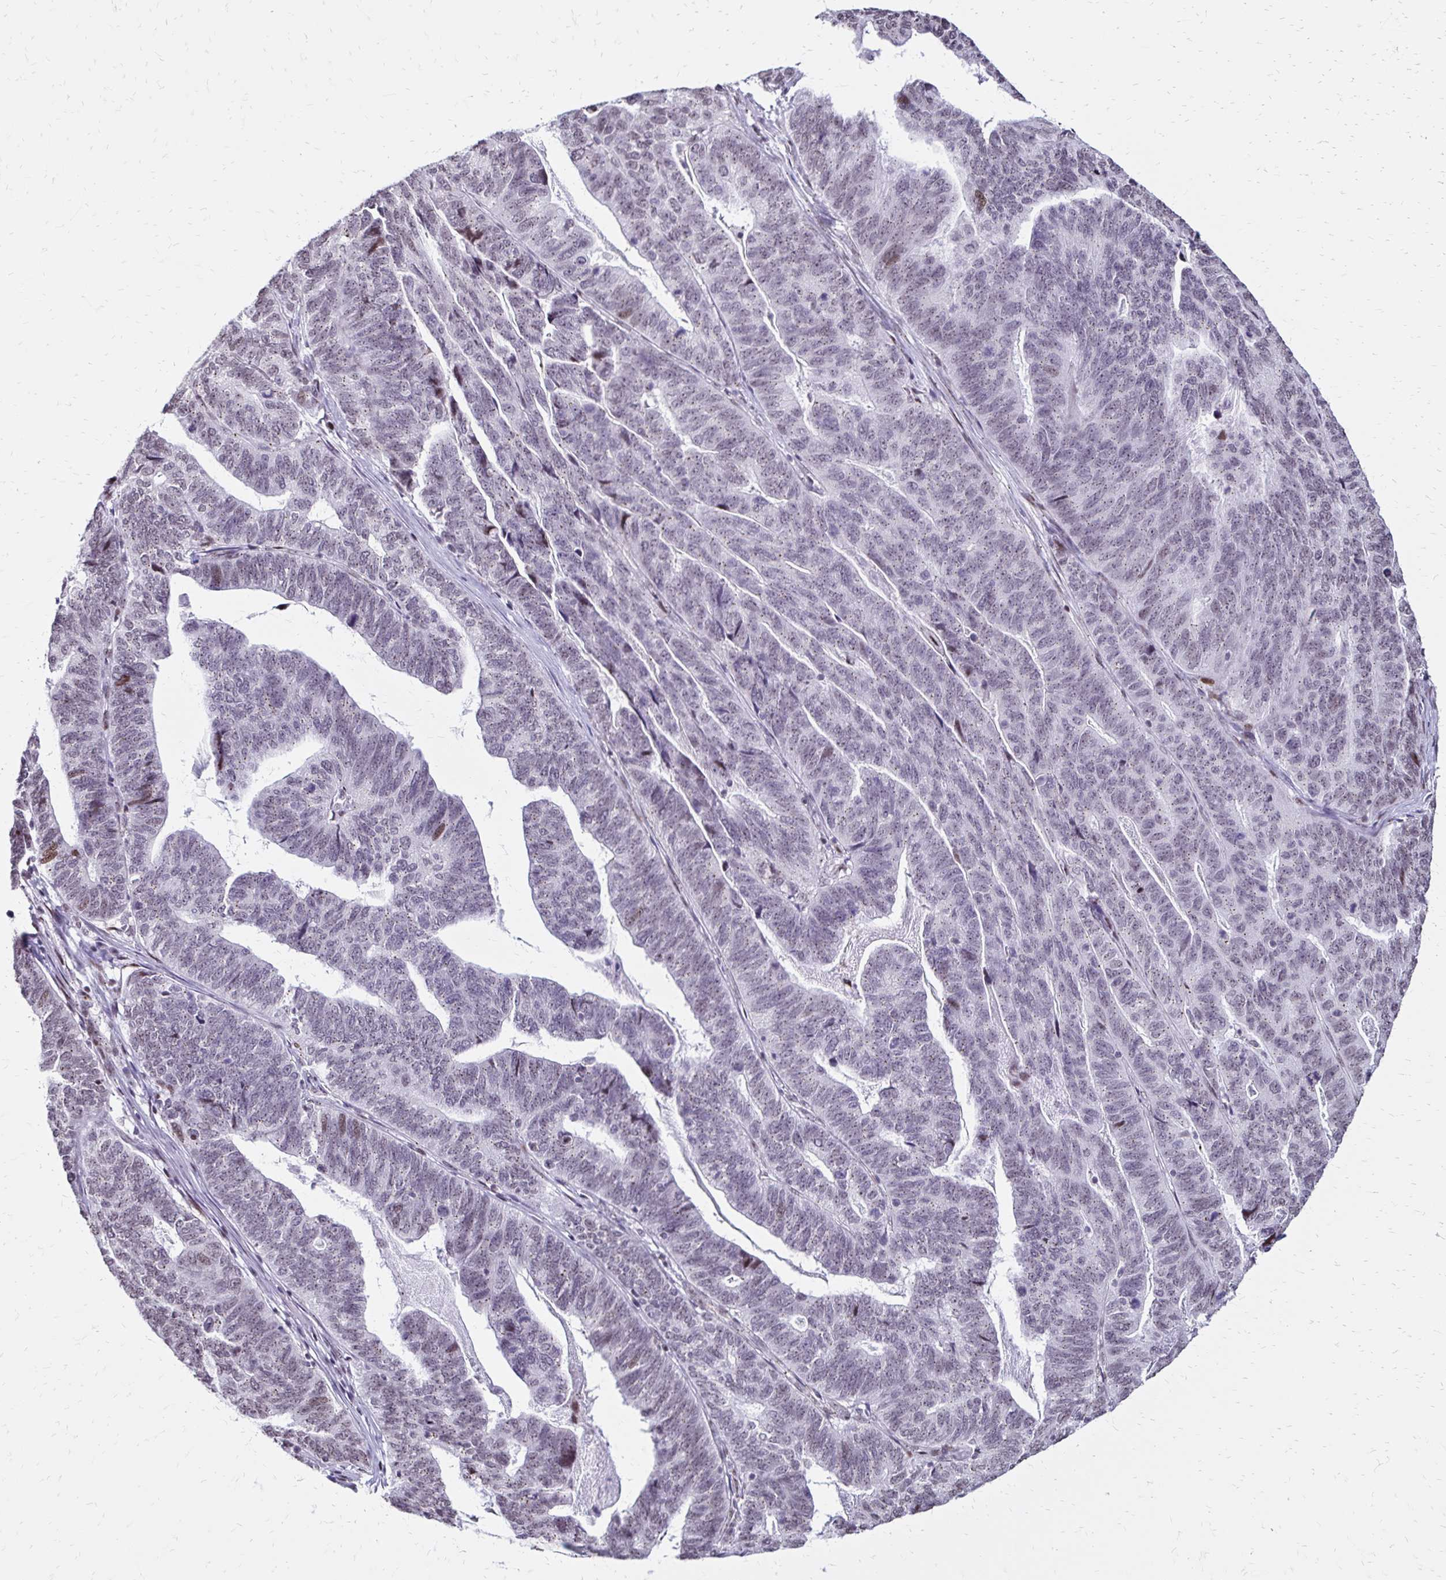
{"staining": {"intensity": "weak", "quantity": "25%-75%", "location": "nuclear"}, "tissue": "stomach cancer", "cell_type": "Tumor cells", "image_type": "cancer", "snomed": [{"axis": "morphology", "description": "Adenocarcinoma, NOS"}, {"axis": "topography", "description": "Stomach, upper"}], "caption": "Immunohistochemical staining of human stomach adenocarcinoma exhibits weak nuclear protein positivity in about 25%-75% of tumor cells.", "gene": "TOB1", "patient": {"sex": "female", "age": 67}}